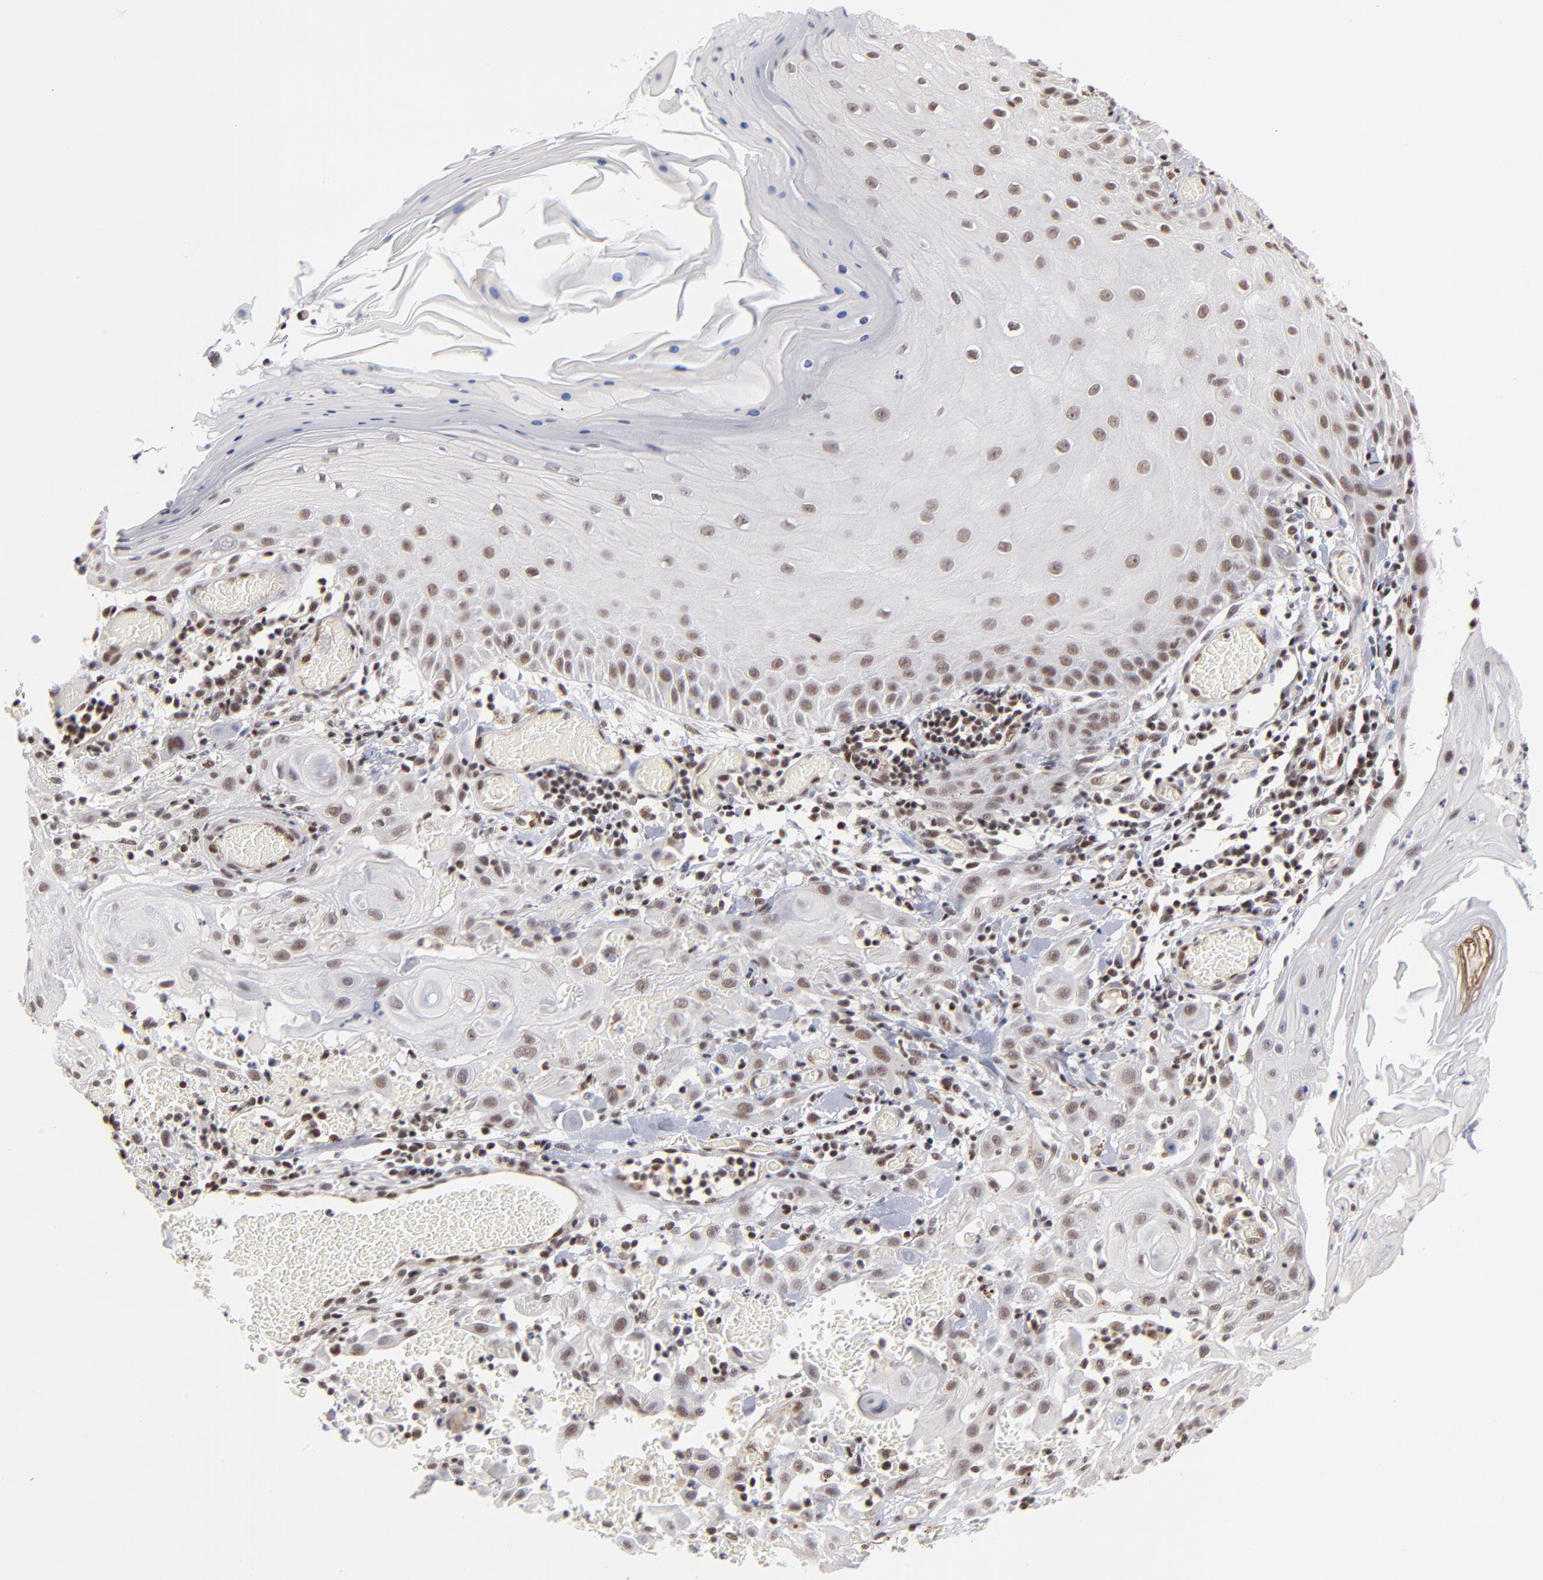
{"staining": {"intensity": "weak", "quantity": "25%-75%", "location": "nuclear"}, "tissue": "skin cancer", "cell_type": "Tumor cells", "image_type": "cancer", "snomed": [{"axis": "morphology", "description": "Squamous cell carcinoma, NOS"}, {"axis": "topography", "description": "Skin"}], "caption": "Immunohistochemistry (IHC) histopathology image of neoplastic tissue: human skin squamous cell carcinoma stained using immunohistochemistry (IHC) shows low levels of weak protein expression localized specifically in the nuclear of tumor cells, appearing as a nuclear brown color.", "gene": "GABPA", "patient": {"sex": "male", "age": 24}}